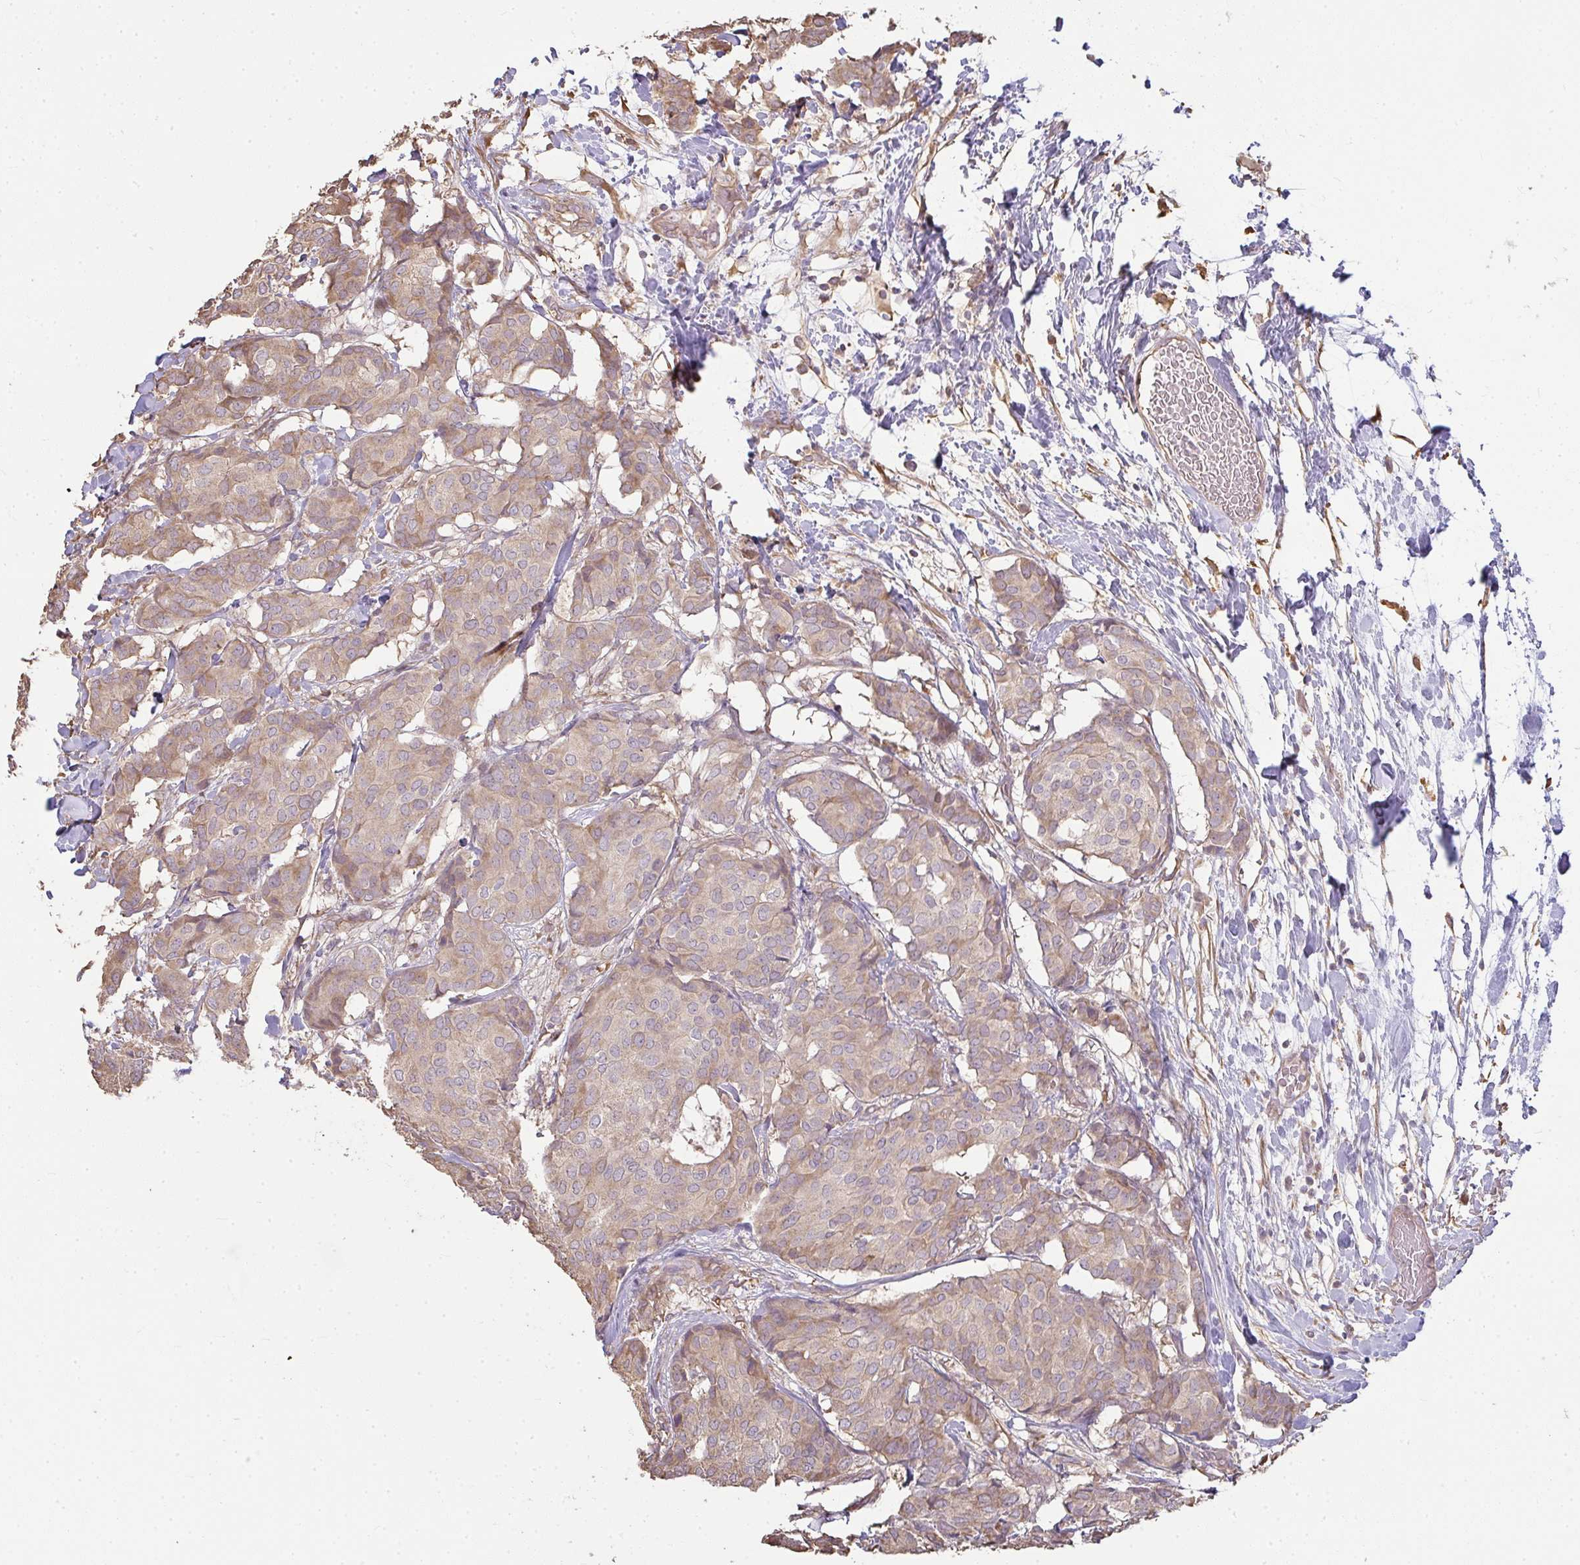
{"staining": {"intensity": "moderate", "quantity": "25%-75%", "location": "cytoplasmic/membranous"}, "tissue": "breast cancer", "cell_type": "Tumor cells", "image_type": "cancer", "snomed": [{"axis": "morphology", "description": "Duct carcinoma"}, {"axis": "topography", "description": "Breast"}], "caption": "DAB (3,3'-diaminobenzidine) immunohistochemical staining of human breast cancer (infiltrating ductal carcinoma) exhibits moderate cytoplasmic/membranous protein expression in approximately 25%-75% of tumor cells. (IHC, brightfield microscopy, high magnification).", "gene": "BRINP3", "patient": {"sex": "female", "age": 75}}